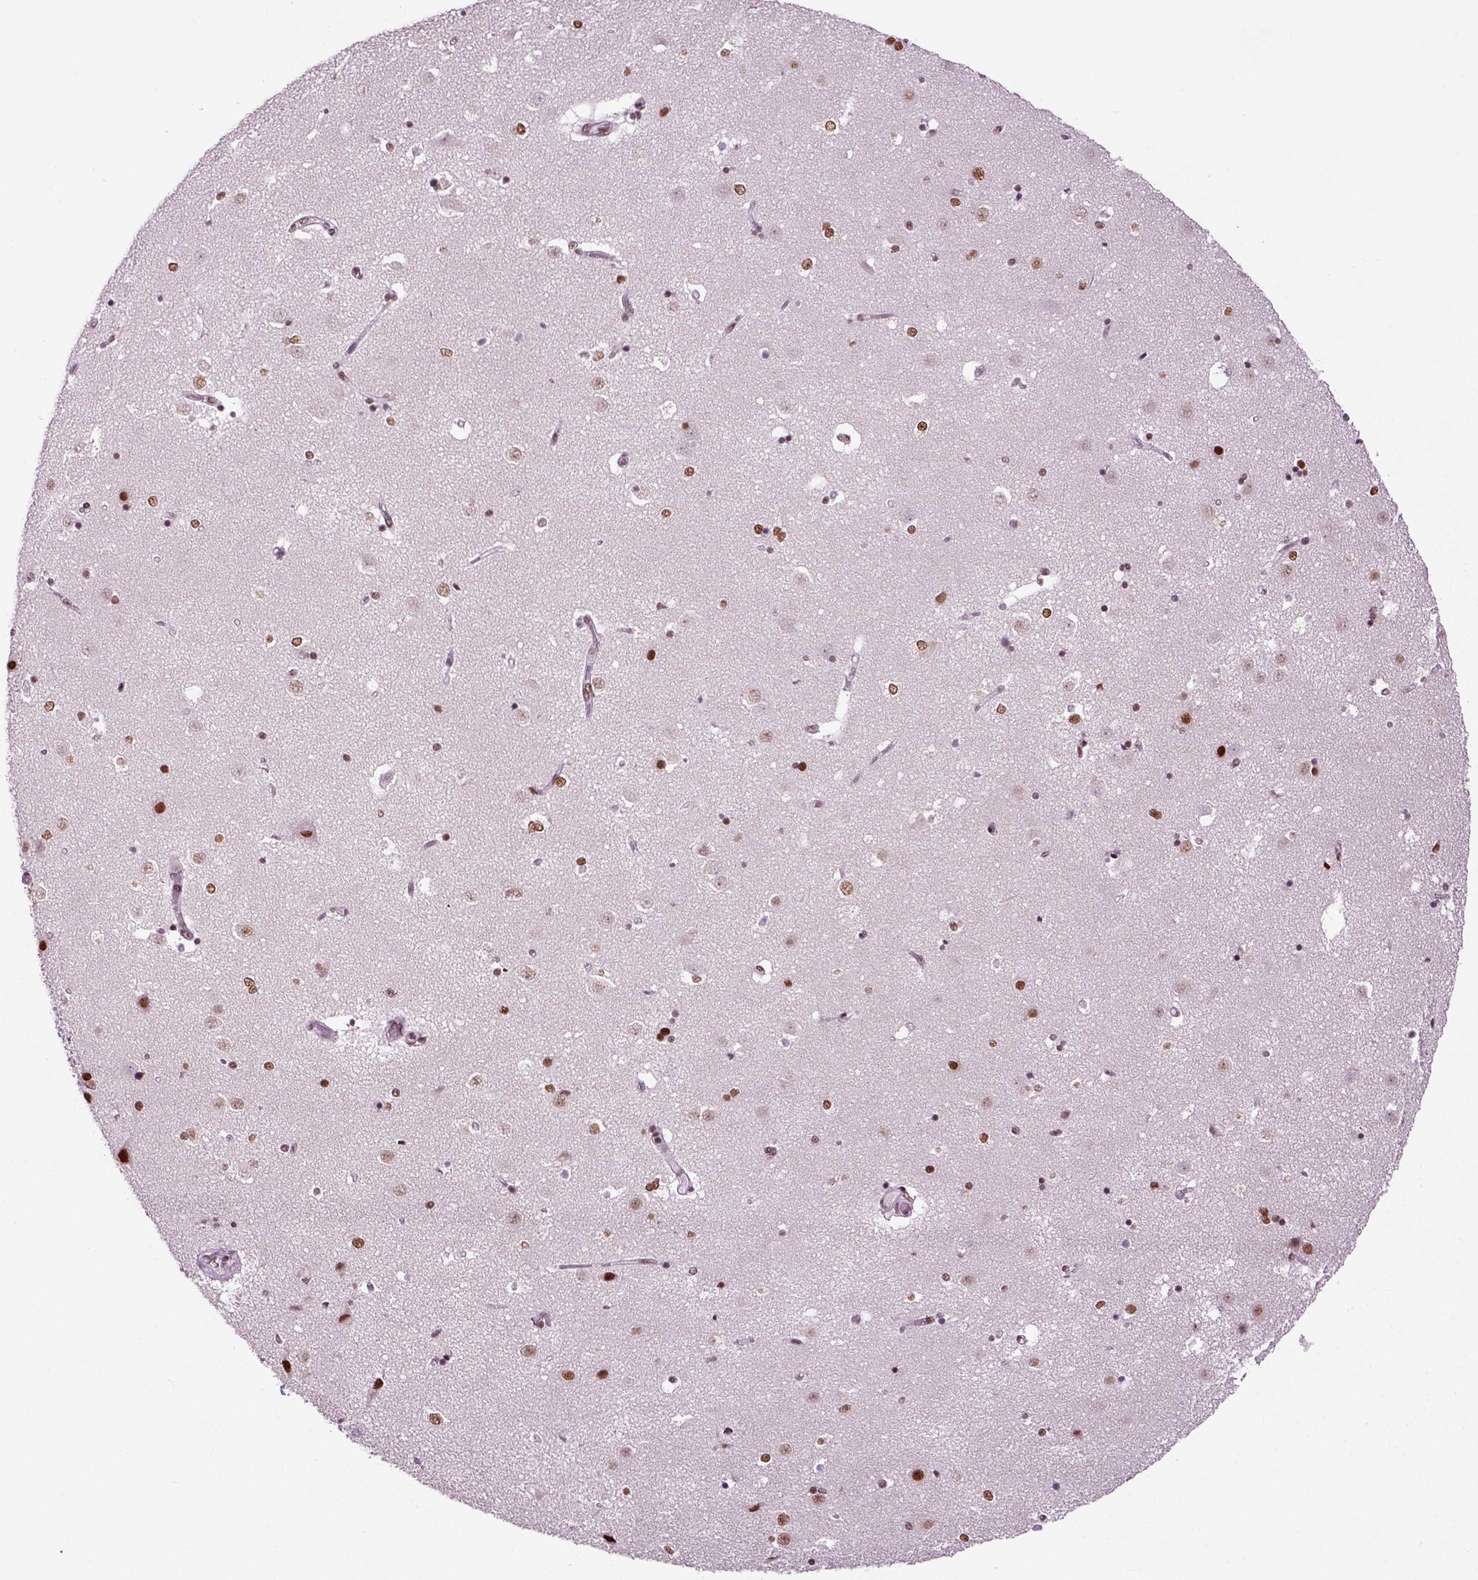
{"staining": {"intensity": "moderate", "quantity": "<25%", "location": "nuclear"}, "tissue": "caudate", "cell_type": "Glial cells", "image_type": "normal", "snomed": [{"axis": "morphology", "description": "Normal tissue, NOS"}, {"axis": "topography", "description": "Lateral ventricle wall"}], "caption": "Immunohistochemistry photomicrograph of unremarkable human caudate stained for a protein (brown), which demonstrates low levels of moderate nuclear staining in approximately <25% of glial cells.", "gene": "RCOR3", "patient": {"sex": "male", "age": 51}}